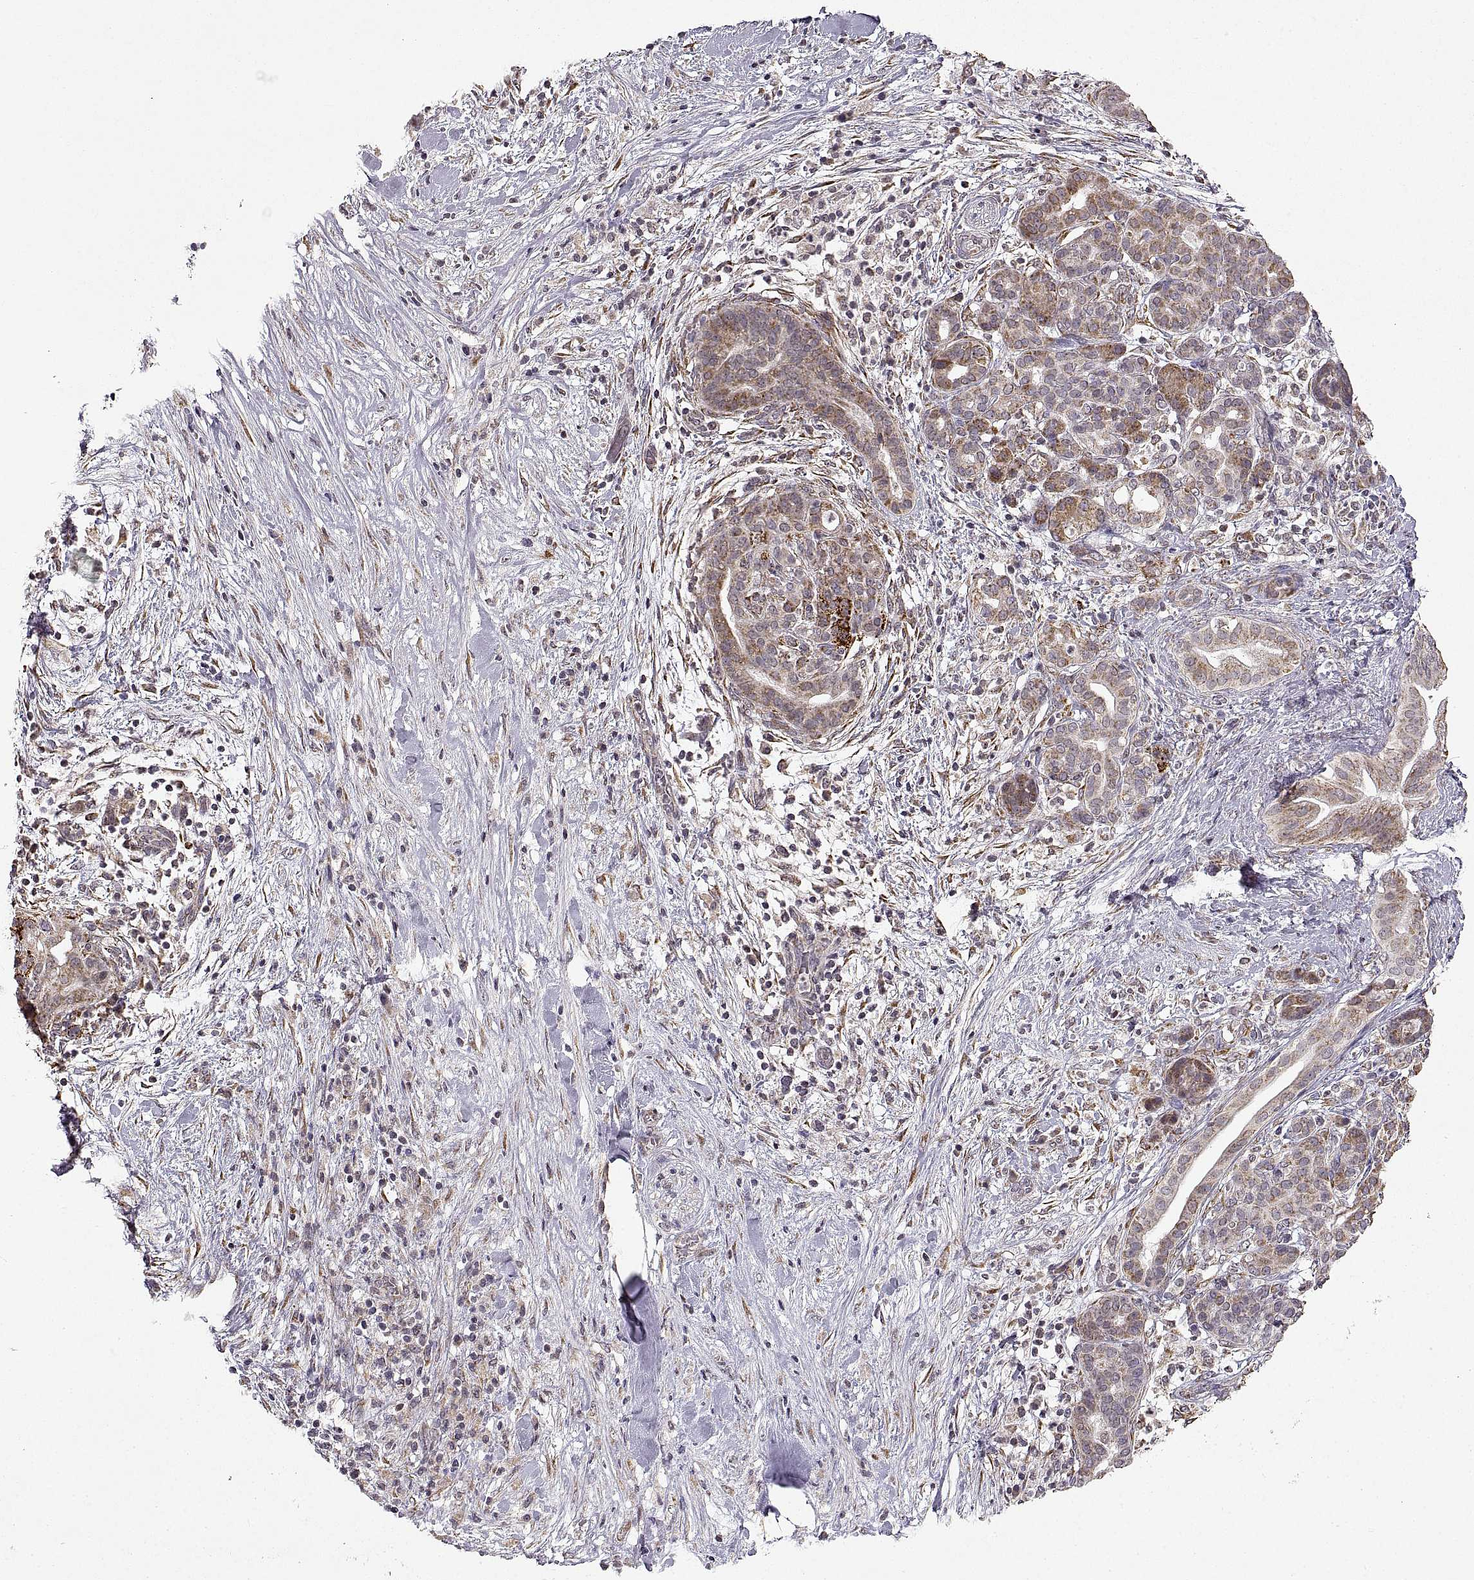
{"staining": {"intensity": "moderate", "quantity": "25%-75%", "location": "cytoplasmic/membranous"}, "tissue": "pancreatic cancer", "cell_type": "Tumor cells", "image_type": "cancer", "snomed": [{"axis": "morphology", "description": "Adenocarcinoma, NOS"}, {"axis": "topography", "description": "Pancreas"}], "caption": "Immunohistochemistry of pancreatic cancer (adenocarcinoma) shows medium levels of moderate cytoplasmic/membranous expression in about 25%-75% of tumor cells.", "gene": "MANBAL", "patient": {"sex": "male", "age": 44}}